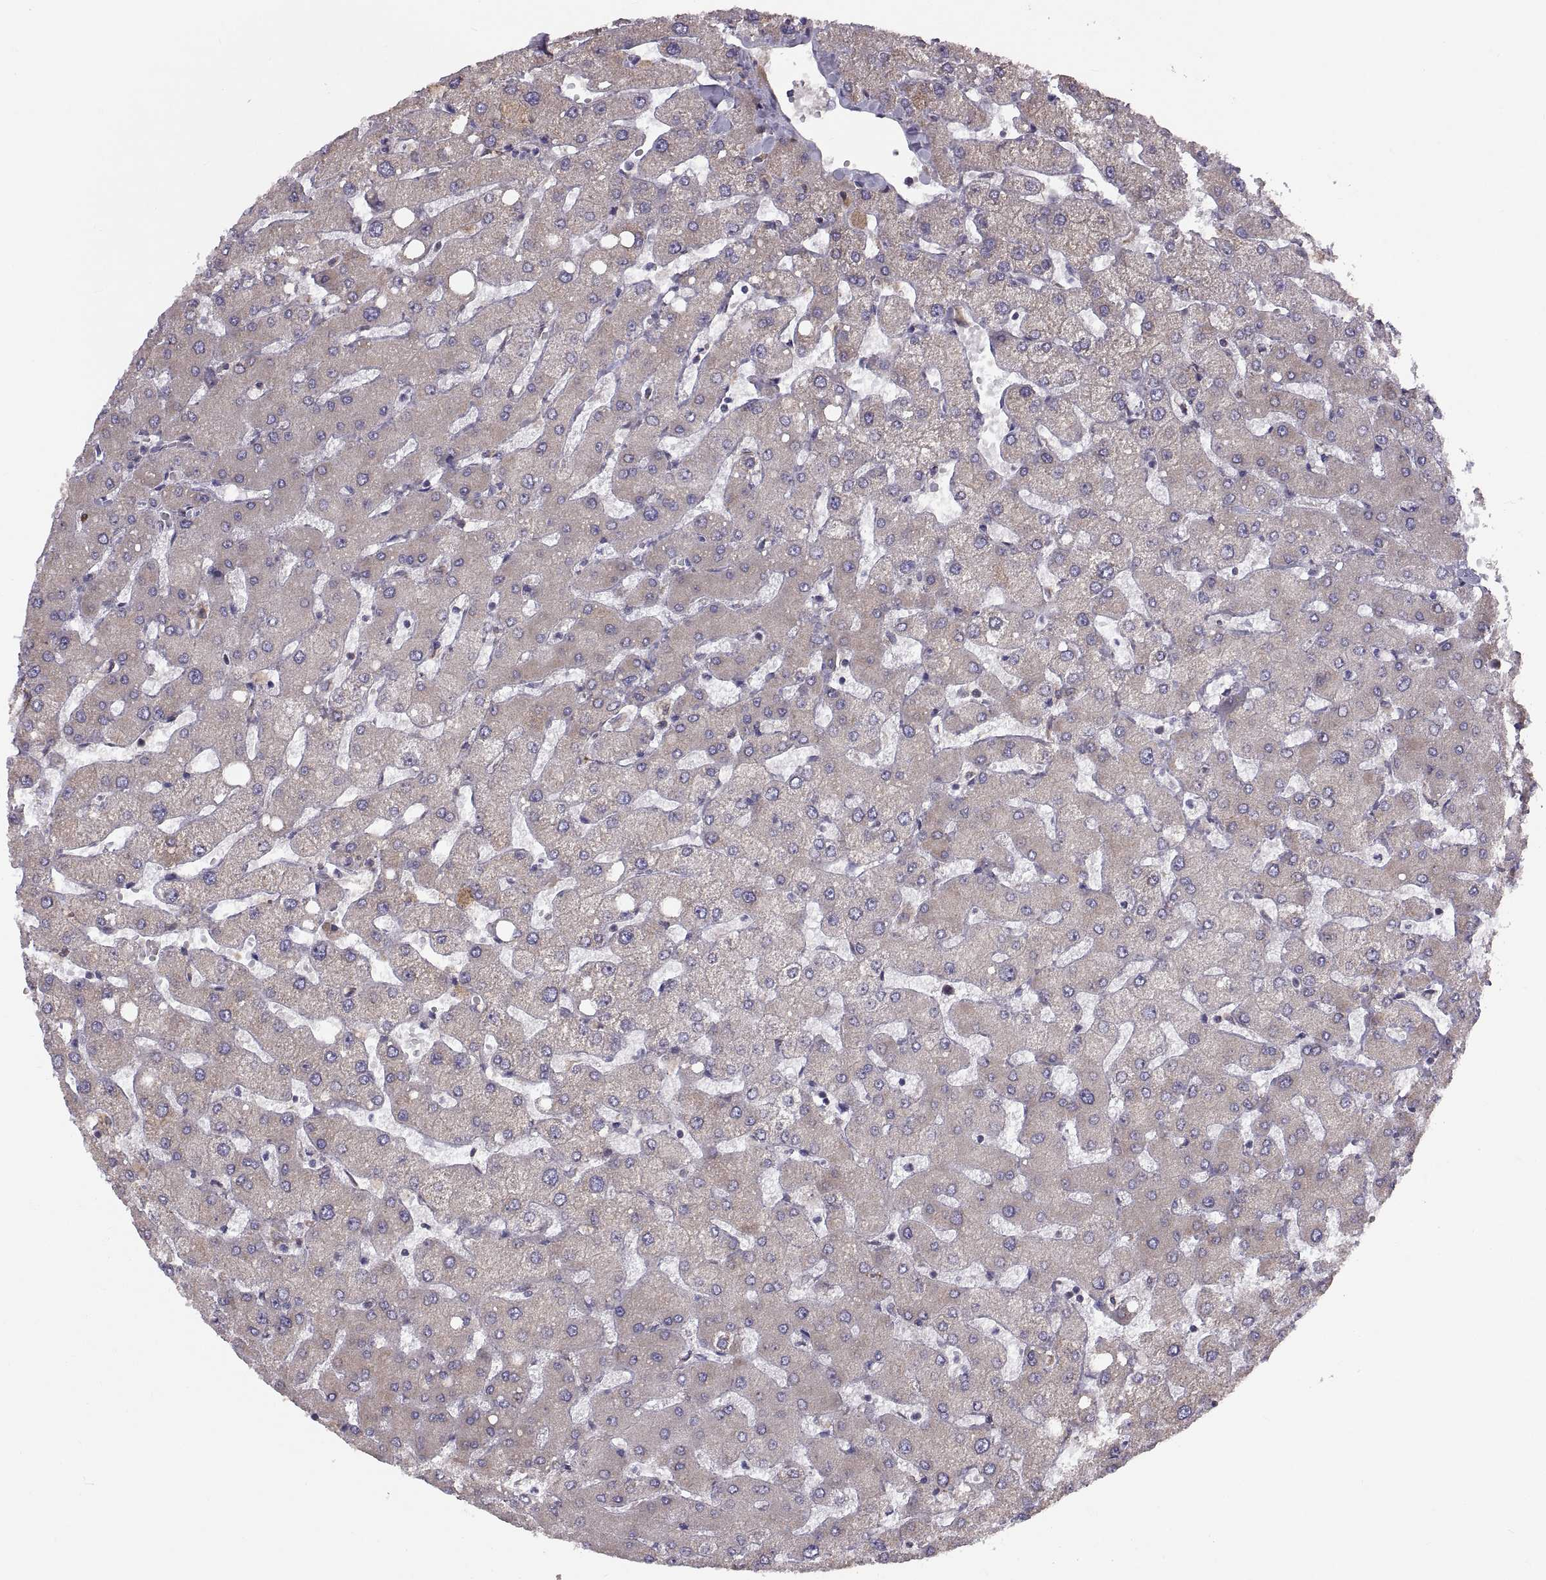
{"staining": {"intensity": "negative", "quantity": "none", "location": "none"}, "tissue": "liver", "cell_type": "Cholangiocytes", "image_type": "normal", "snomed": [{"axis": "morphology", "description": "Normal tissue, NOS"}, {"axis": "topography", "description": "Liver"}], "caption": "Immunohistochemistry image of normal human liver stained for a protein (brown), which reveals no positivity in cholangiocytes.", "gene": "PLEKHB2", "patient": {"sex": "female", "age": 54}}